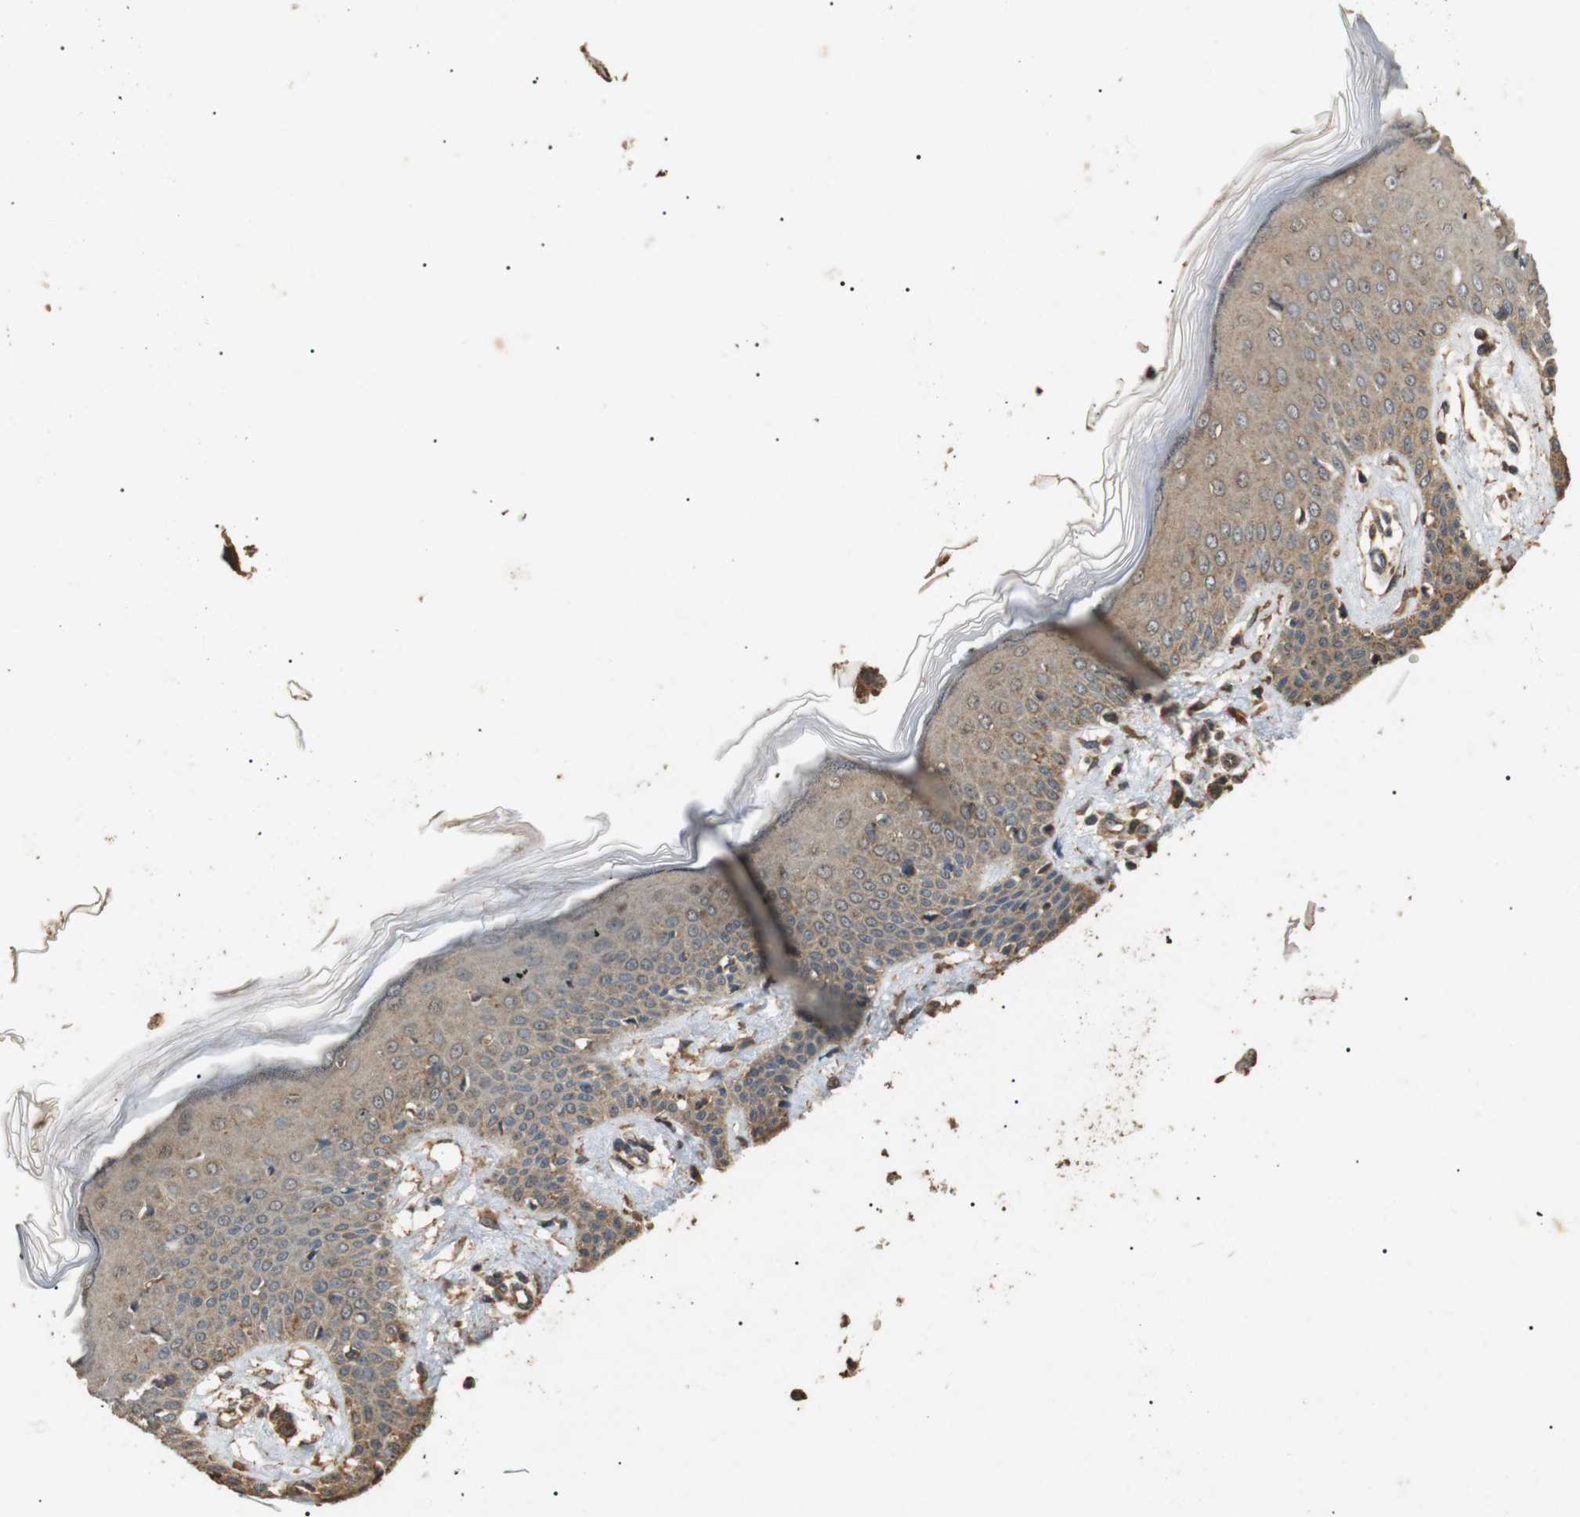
{"staining": {"intensity": "moderate", "quantity": ">75%", "location": "cytoplasmic/membranous"}, "tissue": "skin", "cell_type": "Fibroblasts", "image_type": "normal", "snomed": [{"axis": "morphology", "description": "Normal tissue, NOS"}, {"axis": "topography", "description": "Skin"}], "caption": "DAB (3,3'-diaminobenzidine) immunohistochemical staining of unremarkable human skin displays moderate cytoplasmic/membranous protein expression in approximately >75% of fibroblasts.", "gene": "TBC1D15", "patient": {"sex": "male", "age": 53}}